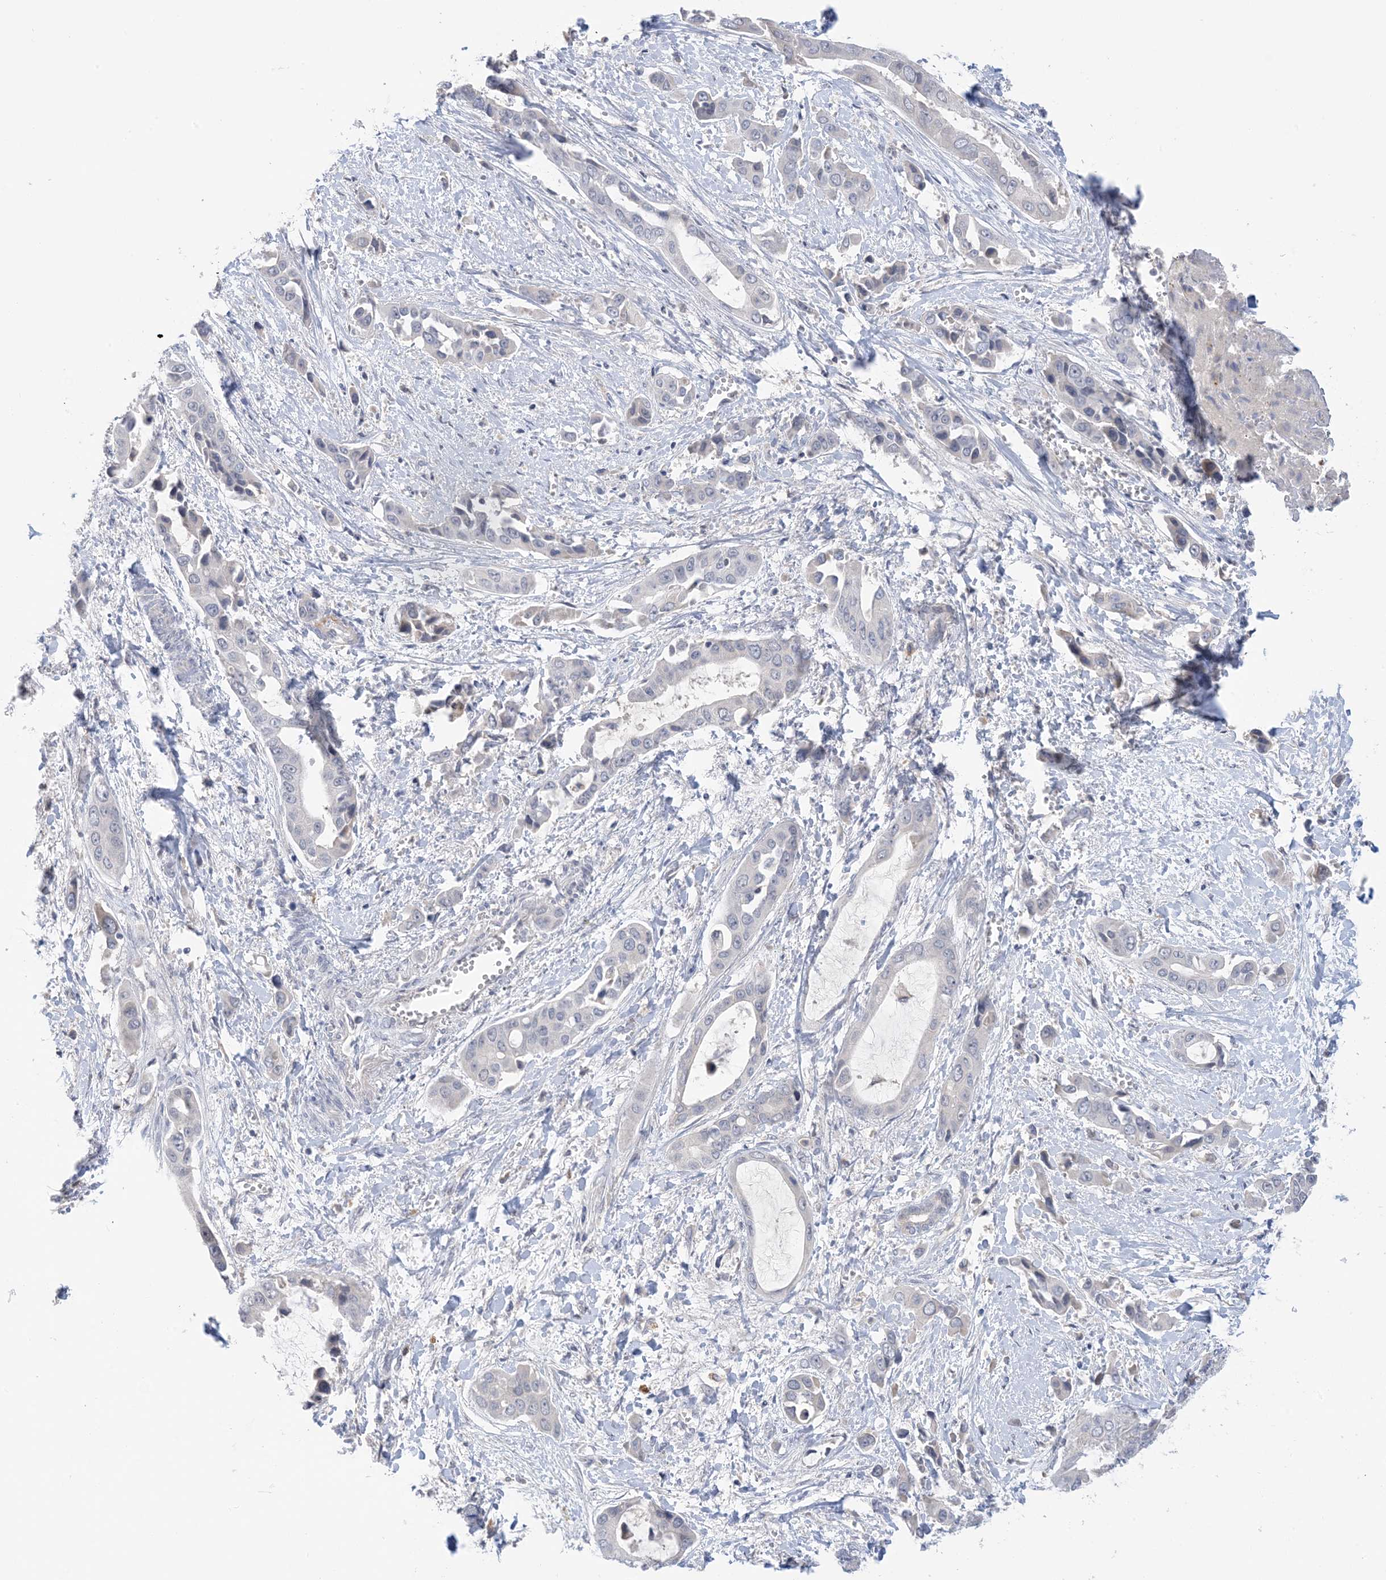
{"staining": {"intensity": "negative", "quantity": "none", "location": "none"}, "tissue": "liver cancer", "cell_type": "Tumor cells", "image_type": "cancer", "snomed": [{"axis": "morphology", "description": "Cholangiocarcinoma"}, {"axis": "topography", "description": "Liver"}], "caption": "This is a histopathology image of immunohistochemistry staining of cholangiocarcinoma (liver), which shows no staining in tumor cells.", "gene": "TTYH1", "patient": {"sex": "female", "age": 52}}